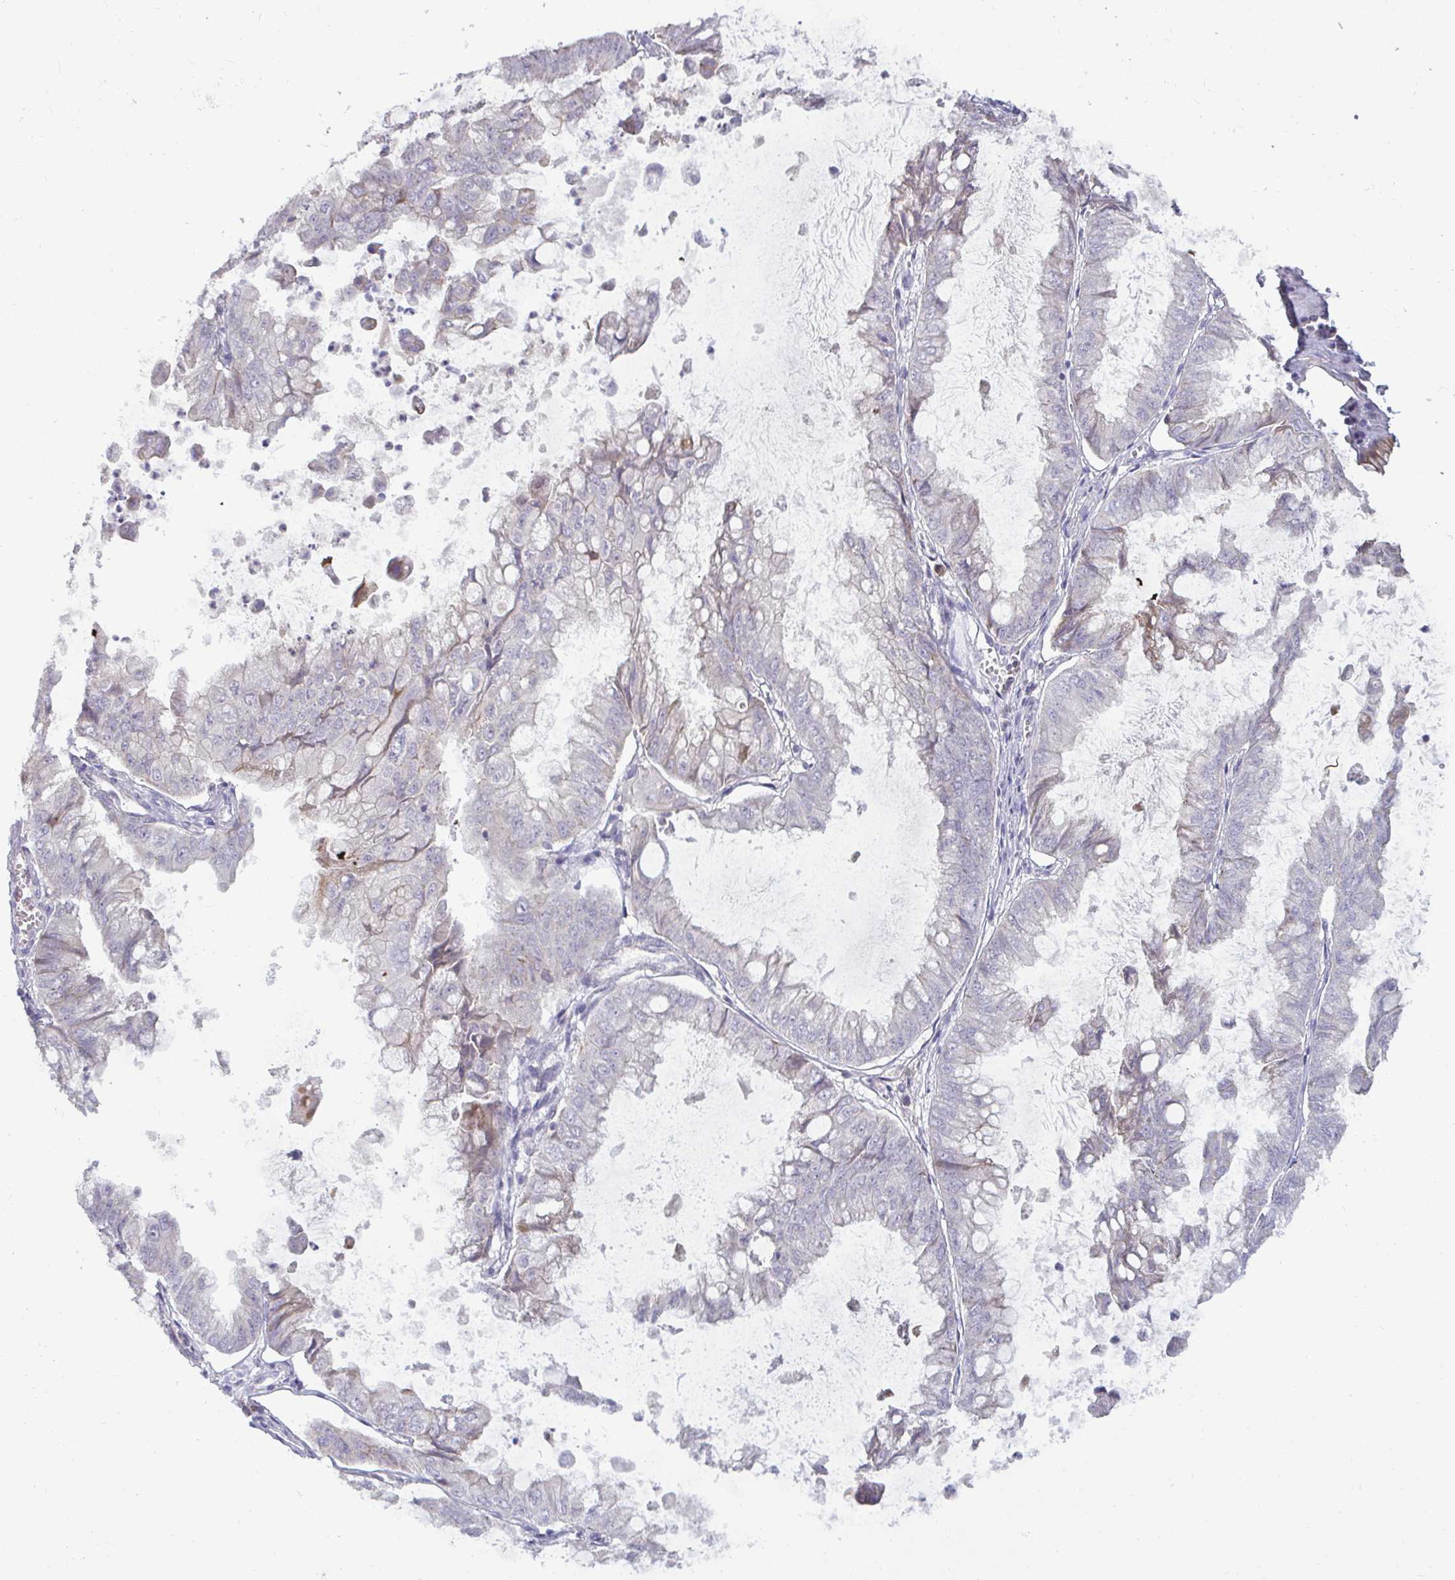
{"staining": {"intensity": "negative", "quantity": "none", "location": "none"}, "tissue": "stomach cancer", "cell_type": "Tumor cells", "image_type": "cancer", "snomed": [{"axis": "morphology", "description": "Adenocarcinoma, NOS"}, {"axis": "topography", "description": "Stomach, upper"}], "caption": "This is a histopathology image of immunohistochemistry staining of stomach adenocarcinoma, which shows no staining in tumor cells. (IHC, brightfield microscopy, high magnification).", "gene": "GSTM1", "patient": {"sex": "male", "age": 80}}